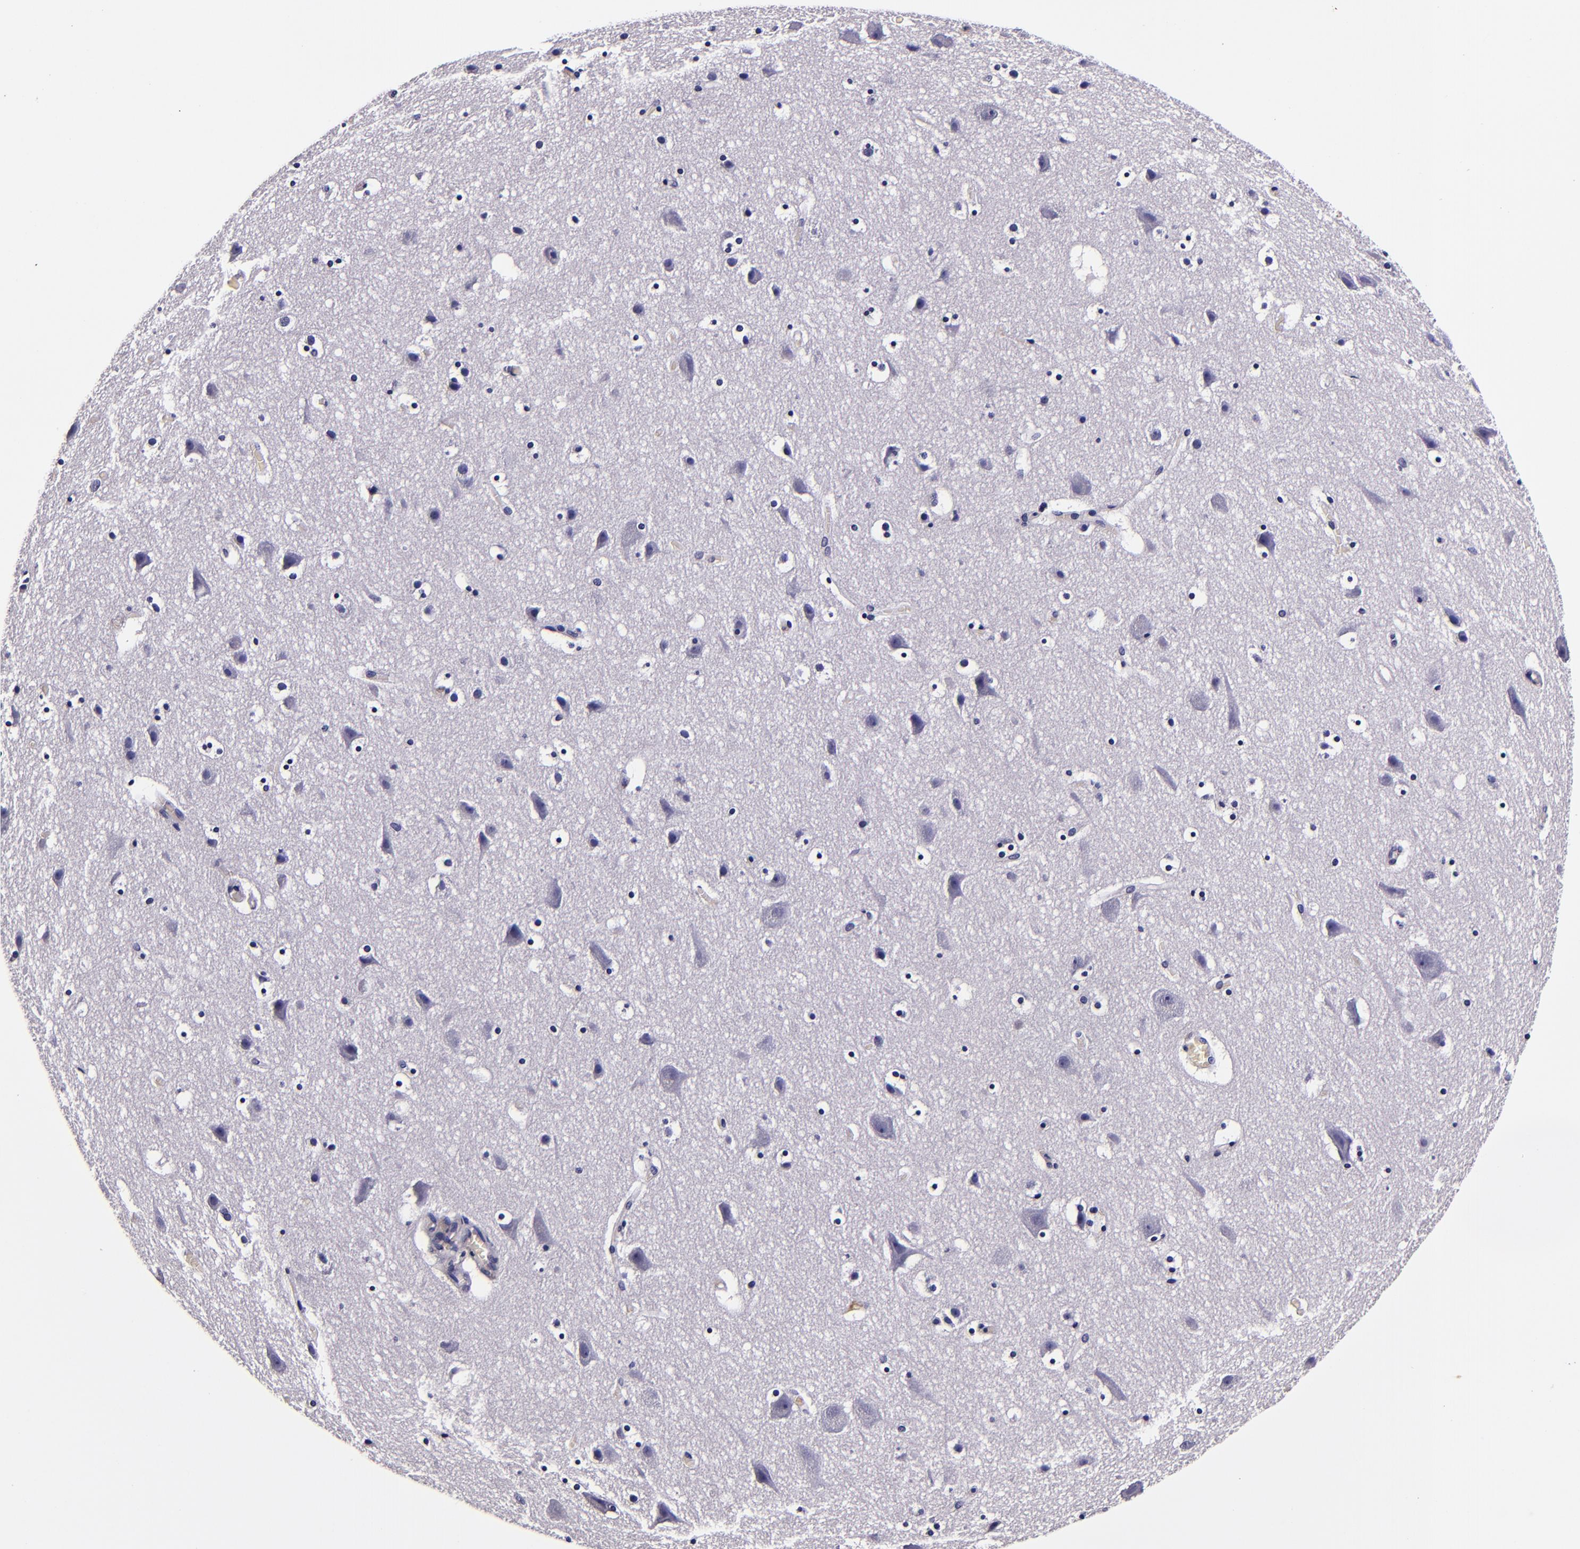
{"staining": {"intensity": "negative", "quantity": "none", "location": "none"}, "tissue": "cerebral cortex", "cell_type": "Endothelial cells", "image_type": "normal", "snomed": [{"axis": "morphology", "description": "Normal tissue, NOS"}, {"axis": "topography", "description": "Cerebral cortex"}], "caption": "This is a micrograph of immunohistochemistry staining of benign cerebral cortex, which shows no positivity in endothelial cells. The staining was performed using DAB (3,3'-diaminobenzidine) to visualize the protein expression in brown, while the nuclei were stained in blue with hematoxylin (Magnification: 20x).", "gene": "FBN1", "patient": {"sex": "male", "age": 45}}